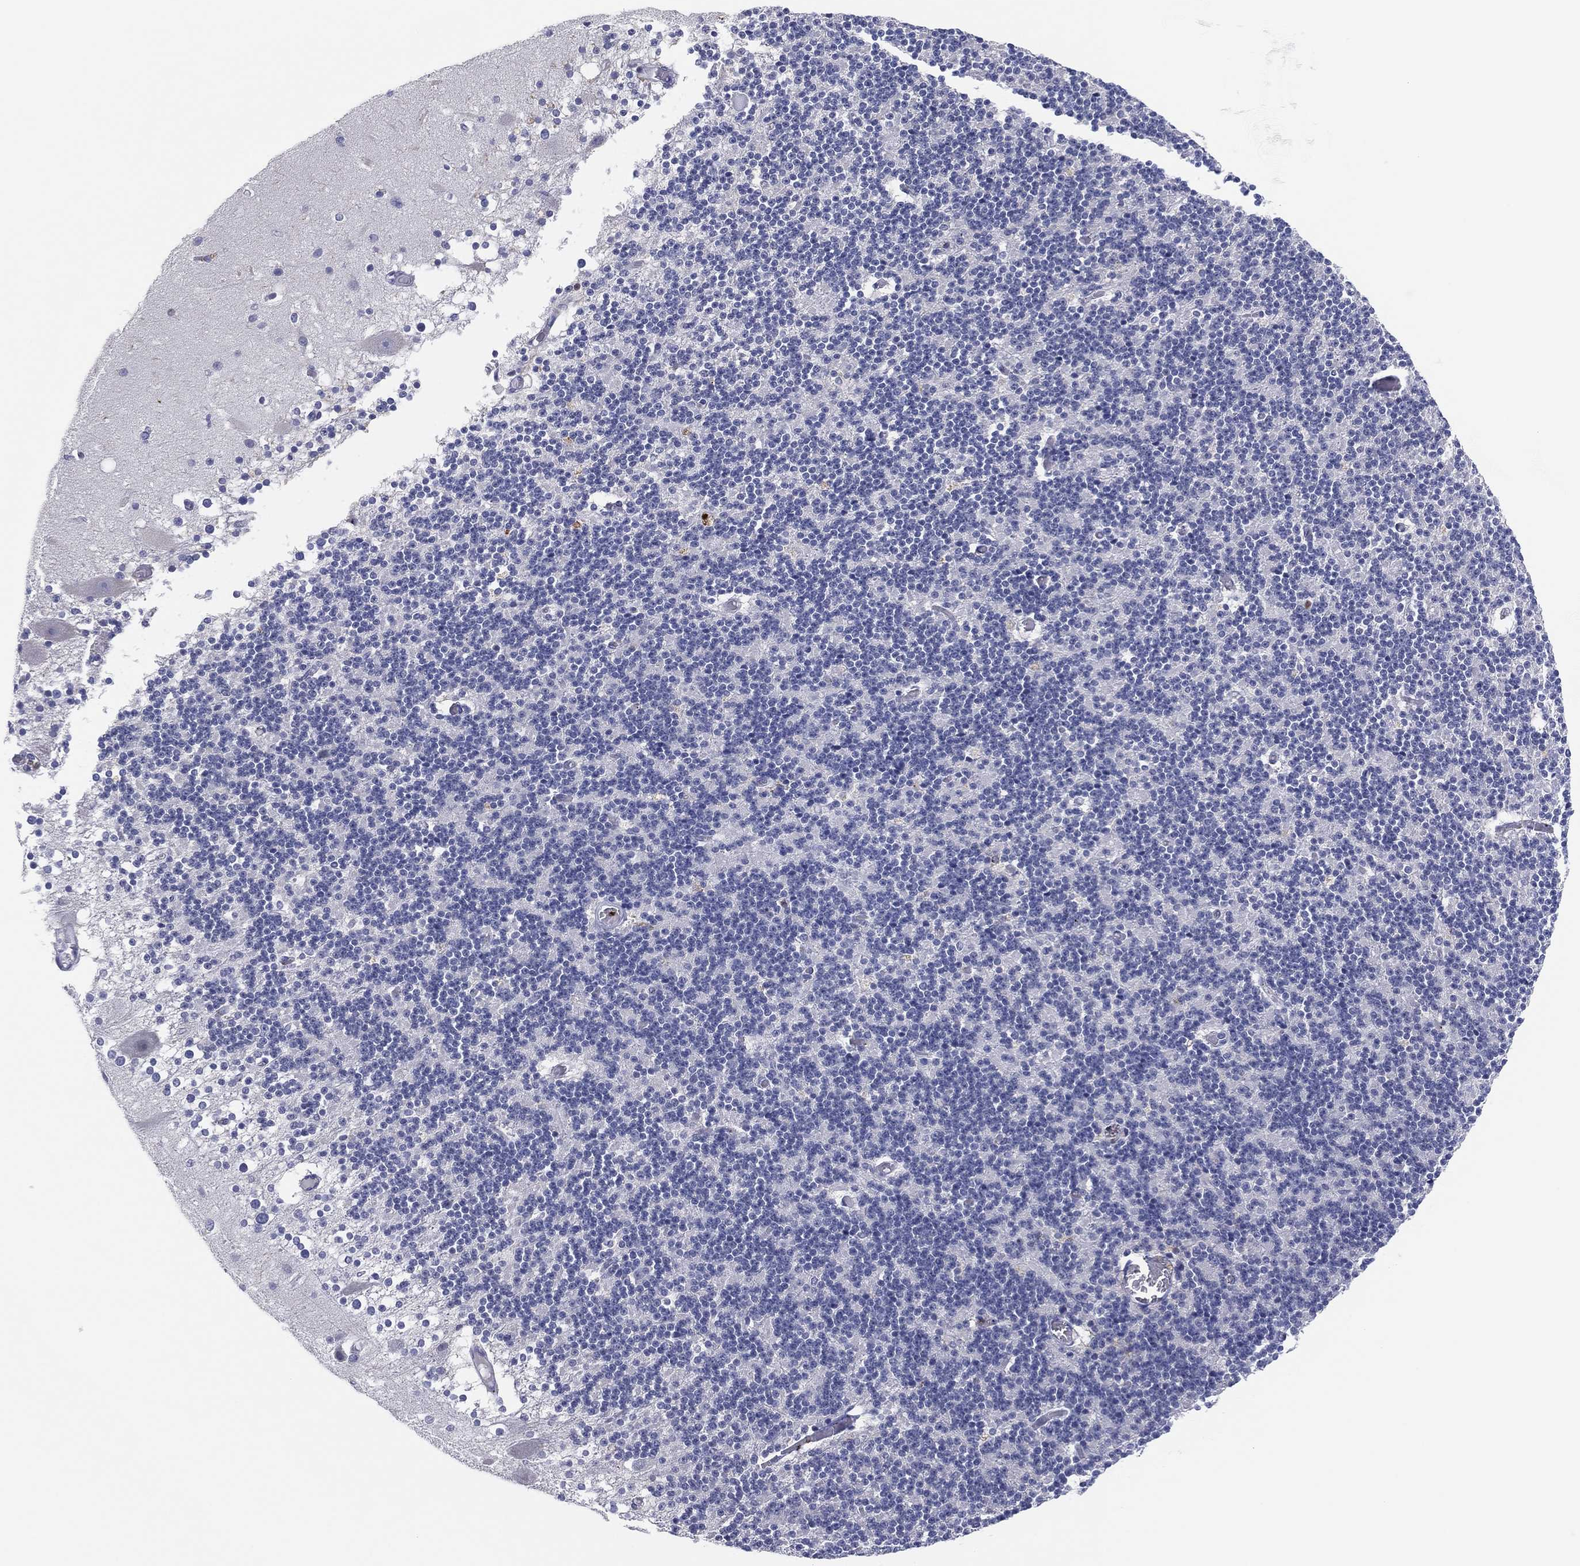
{"staining": {"intensity": "negative", "quantity": "none", "location": "none"}, "tissue": "cerebellum", "cell_type": "Cells in granular layer", "image_type": "normal", "snomed": [{"axis": "morphology", "description": "Normal tissue, NOS"}, {"axis": "topography", "description": "Cerebellum"}], "caption": "Cells in granular layer show no significant protein positivity in normal cerebellum. (Brightfield microscopy of DAB immunohistochemistry at high magnification).", "gene": "PLAC8", "patient": {"sex": "male", "age": 70}}